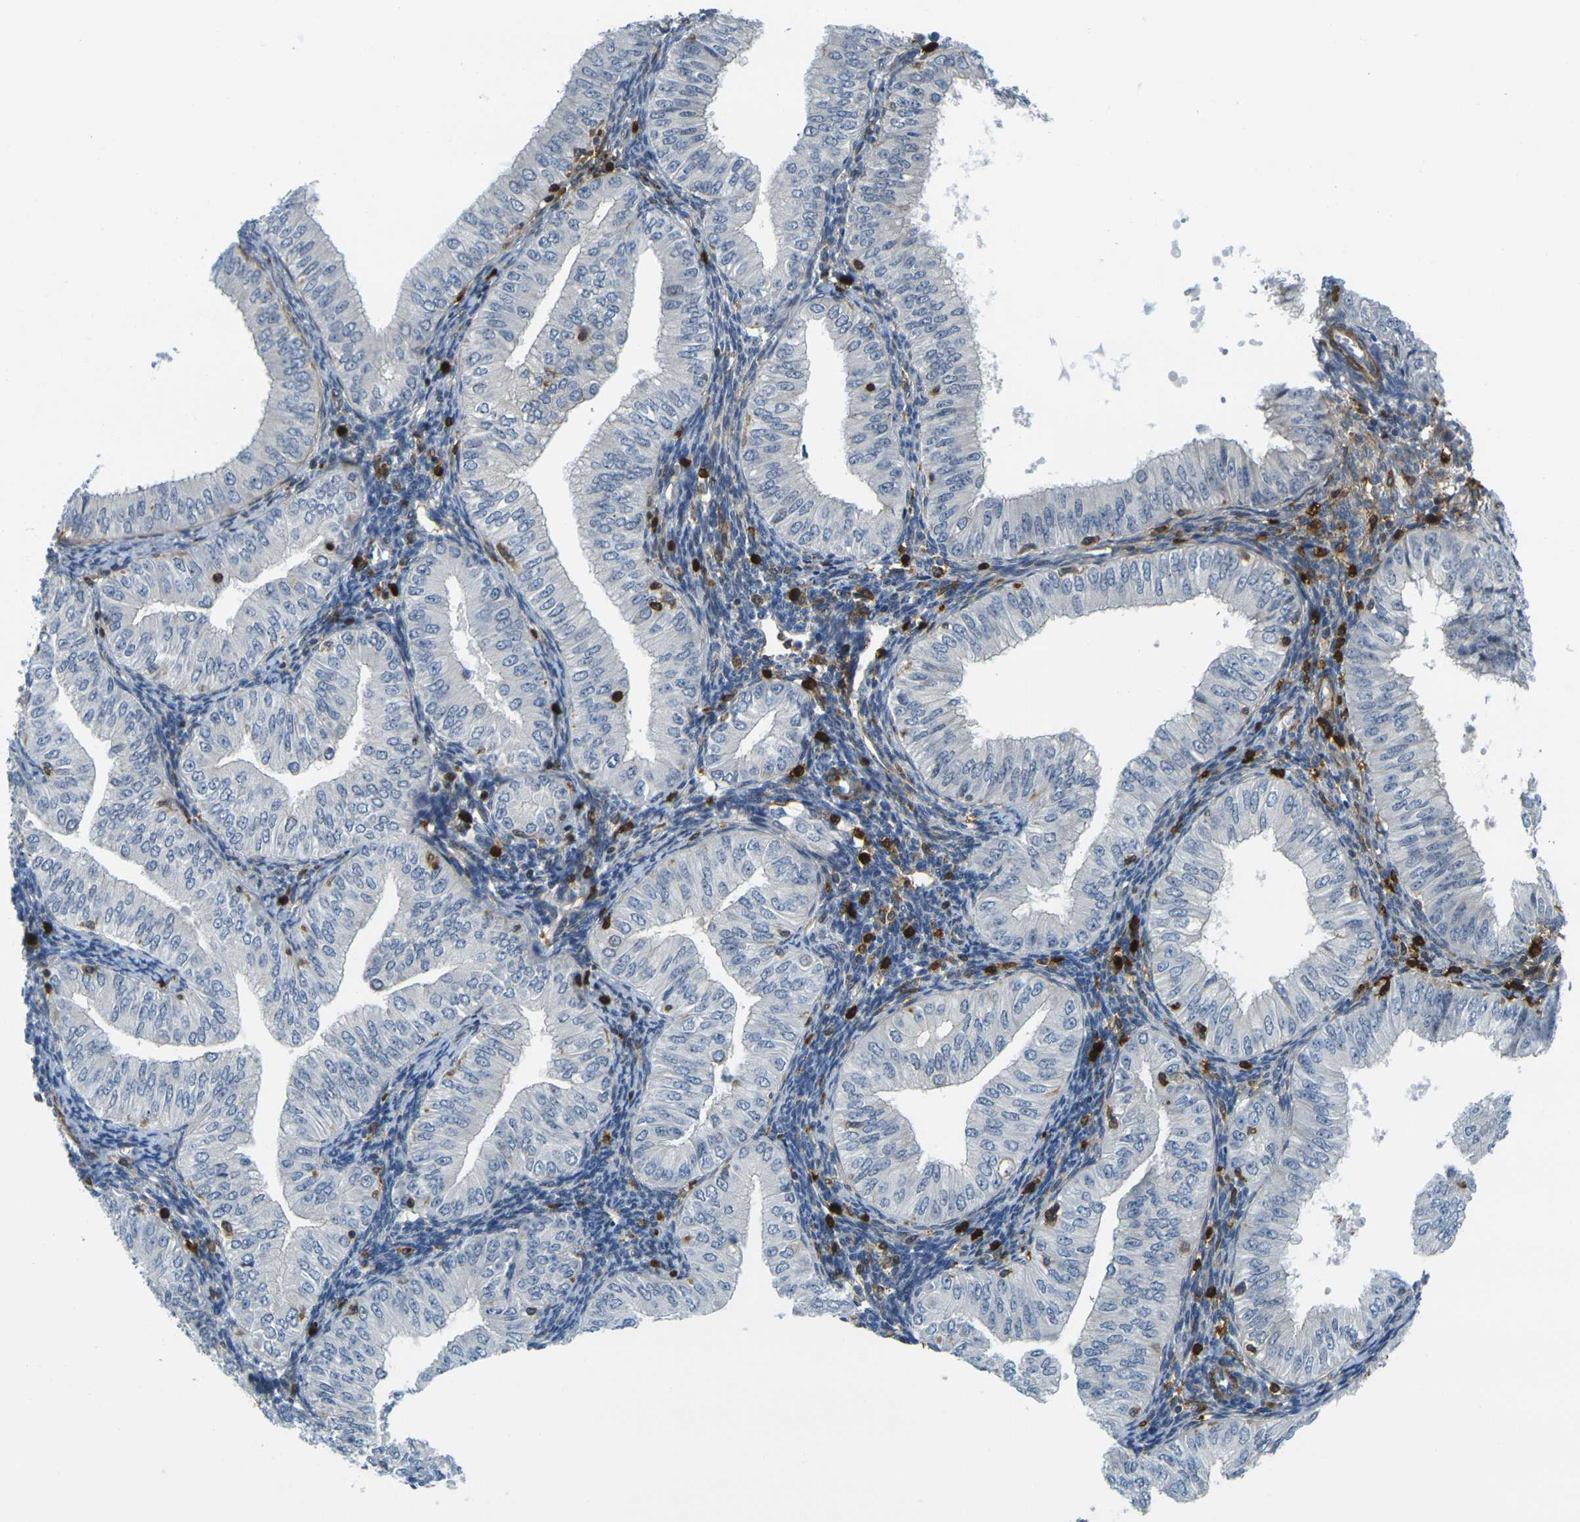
{"staining": {"intensity": "negative", "quantity": "none", "location": "none"}, "tissue": "endometrial cancer", "cell_type": "Tumor cells", "image_type": "cancer", "snomed": [{"axis": "morphology", "description": "Normal tissue, NOS"}, {"axis": "morphology", "description": "Adenocarcinoma, NOS"}, {"axis": "topography", "description": "Endometrium"}], "caption": "A high-resolution micrograph shows IHC staining of adenocarcinoma (endometrial), which exhibits no significant positivity in tumor cells.", "gene": "LASP1", "patient": {"sex": "female", "age": 53}}